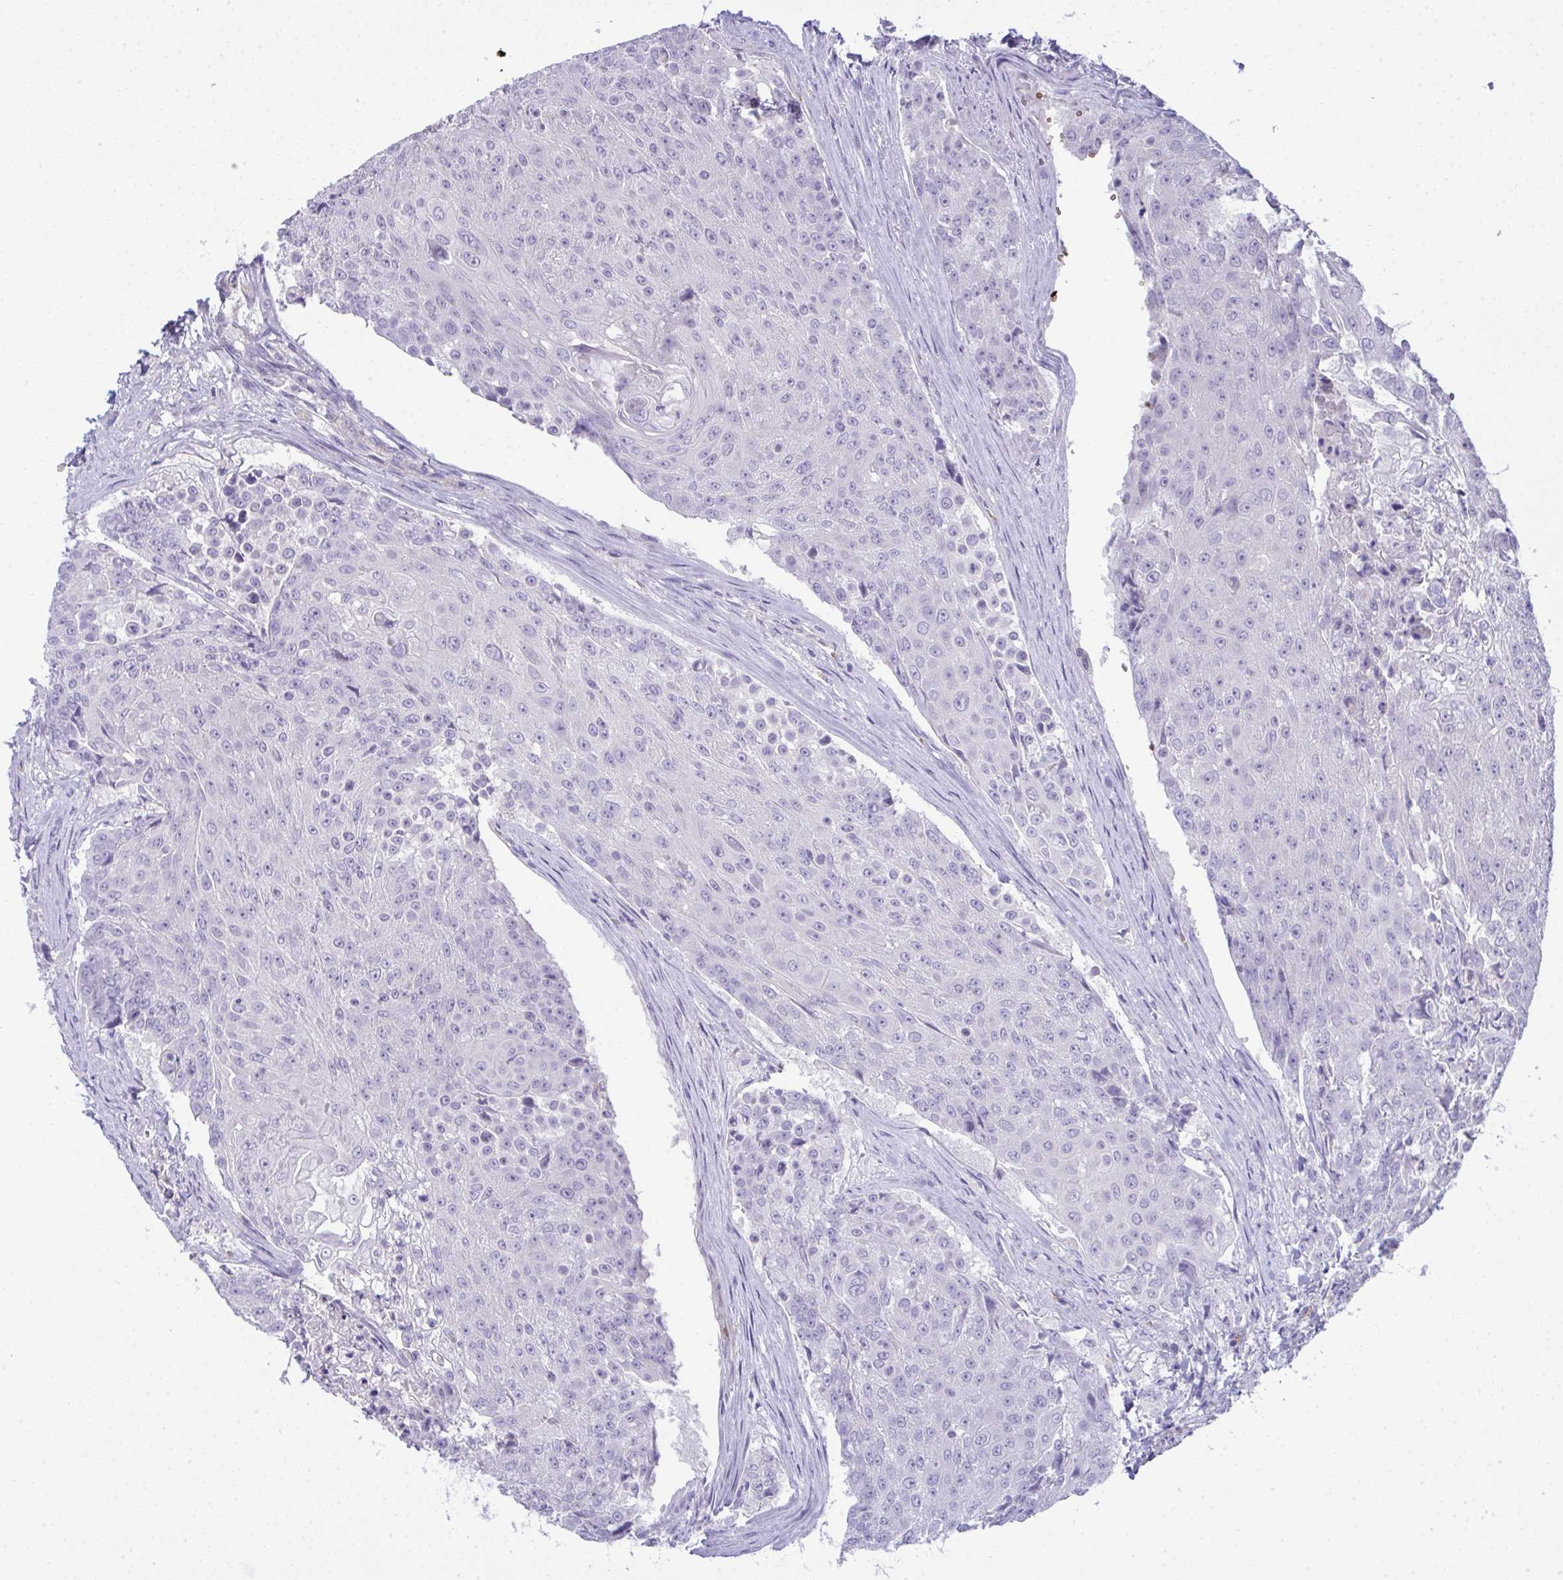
{"staining": {"intensity": "negative", "quantity": "none", "location": "none"}, "tissue": "urothelial cancer", "cell_type": "Tumor cells", "image_type": "cancer", "snomed": [{"axis": "morphology", "description": "Urothelial carcinoma, High grade"}, {"axis": "topography", "description": "Urinary bladder"}], "caption": "Tumor cells are negative for protein expression in human urothelial carcinoma (high-grade). (Immunohistochemistry (ihc), brightfield microscopy, high magnification).", "gene": "SPTB", "patient": {"sex": "female", "age": 63}}